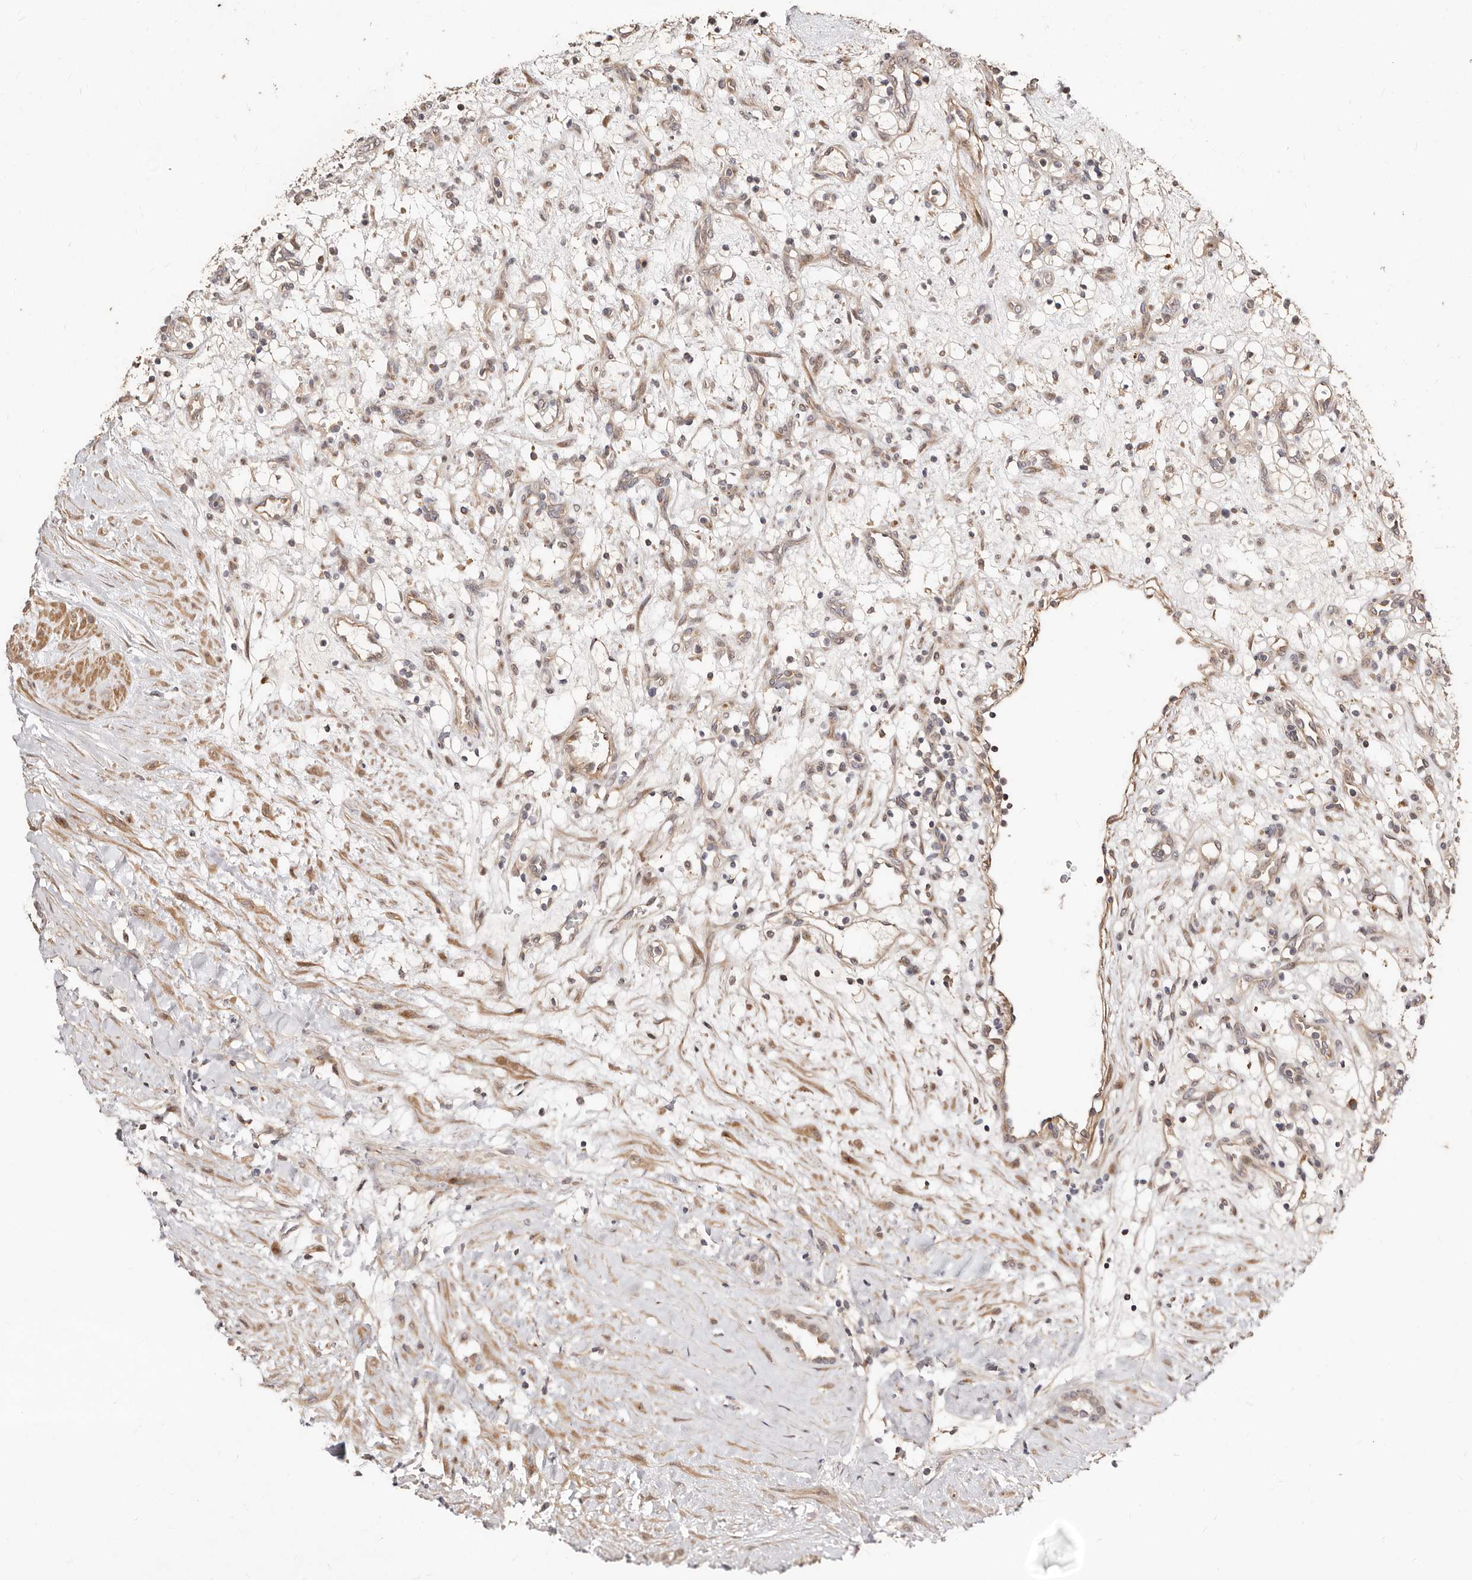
{"staining": {"intensity": "negative", "quantity": "none", "location": "none"}, "tissue": "renal cancer", "cell_type": "Tumor cells", "image_type": "cancer", "snomed": [{"axis": "morphology", "description": "Adenocarcinoma, NOS"}, {"axis": "topography", "description": "Kidney"}], "caption": "Immunohistochemistry (IHC) histopathology image of adenocarcinoma (renal) stained for a protein (brown), which exhibits no expression in tumor cells. (Brightfield microscopy of DAB IHC at high magnification).", "gene": "APOL6", "patient": {"sex": "female", "age": 57}}